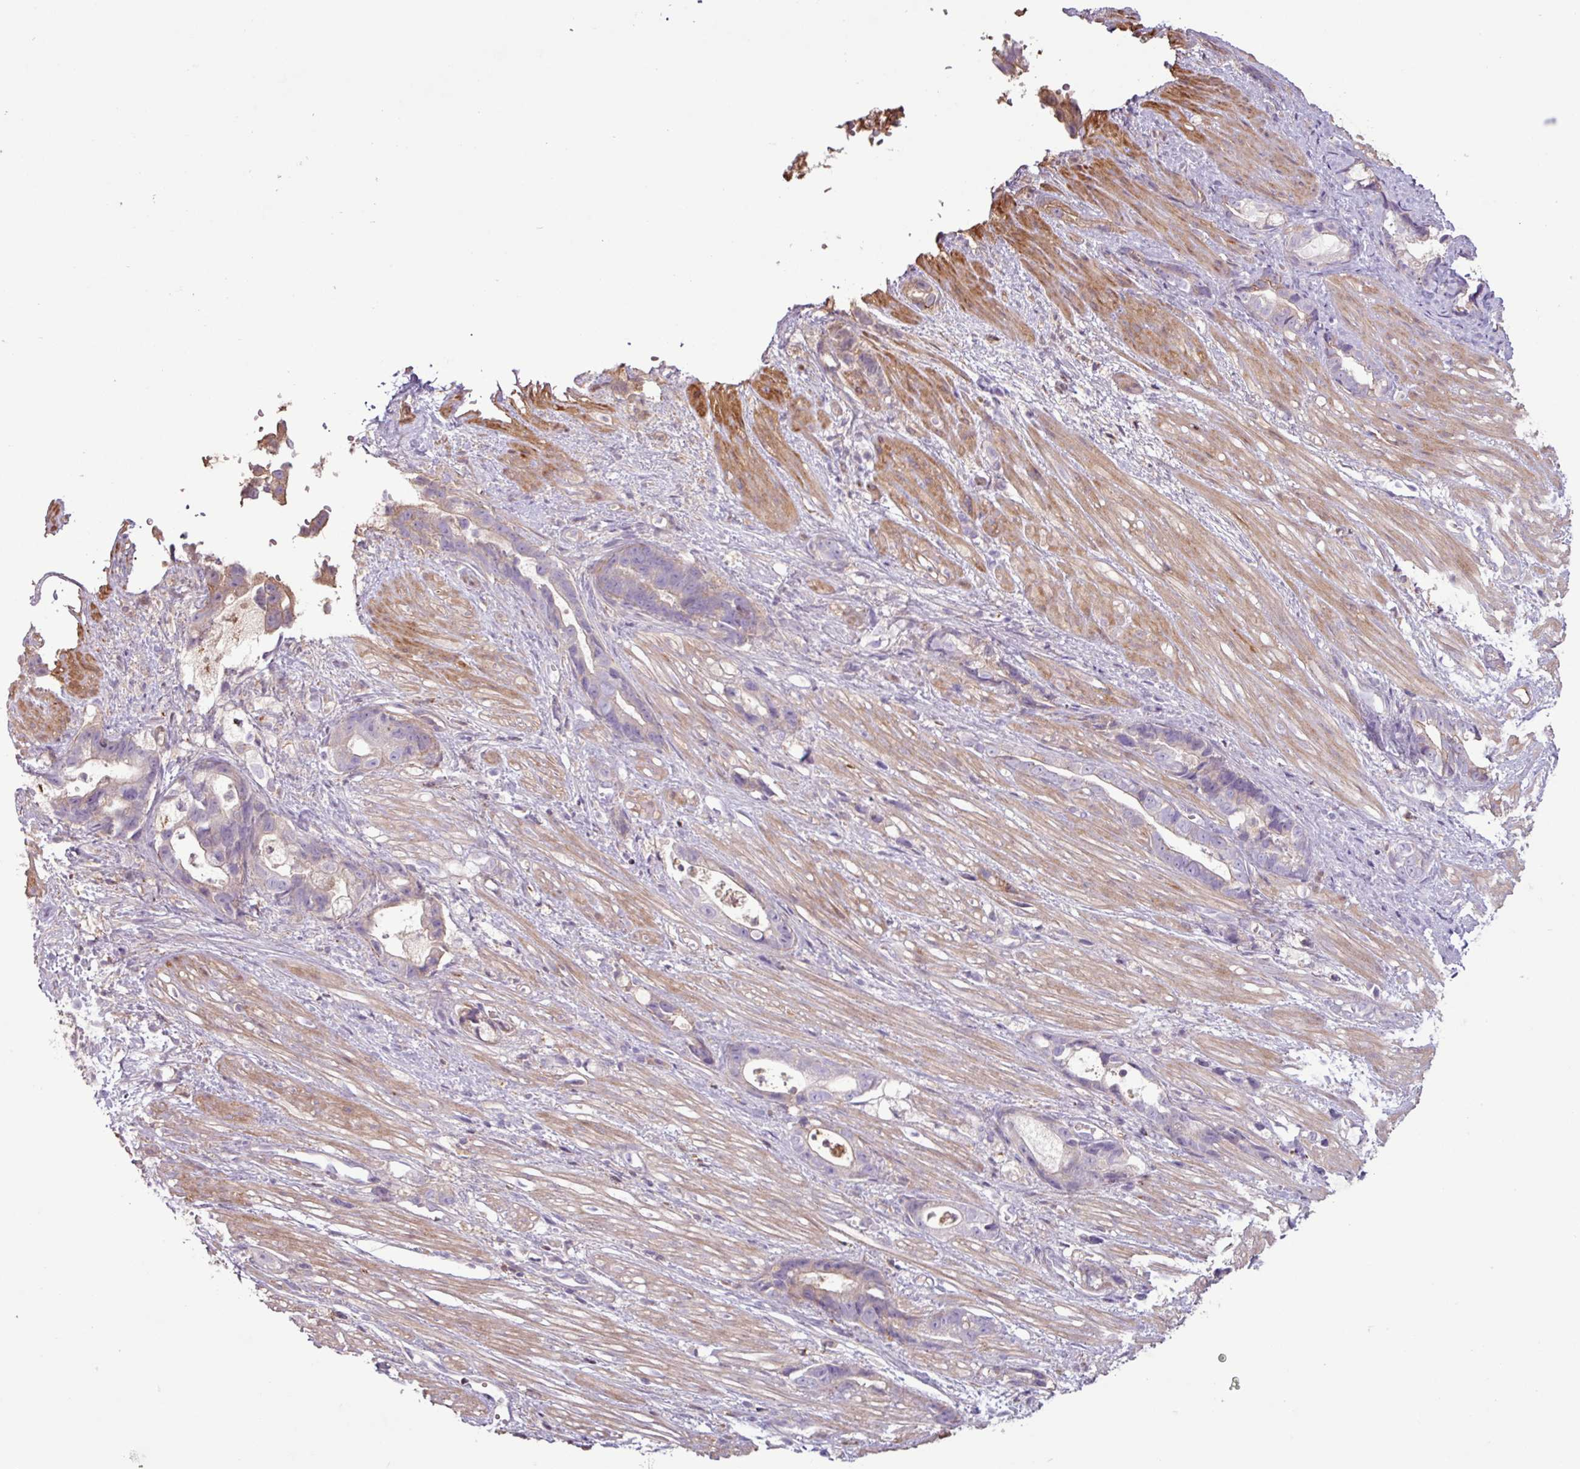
{"staining": {"intensity": "weak", "quantity": "<25%", "location": "cytoplasmic/membranous"}, "tissue": "stomach cancer", "cell_type": "Tumor cells", "image_type": "cancer", "snomed": [{"axis": "morphology", "description": "Adenocarcinoma, NOS"}, {"axis": "topography", "description": "Stomach"}], "caption": "An image of stomach adenocarcinoma stained for a protein shows no brown staining in tumor cells.", "gene": "C4B", "patient": {"sex": "male", "age": 55}}